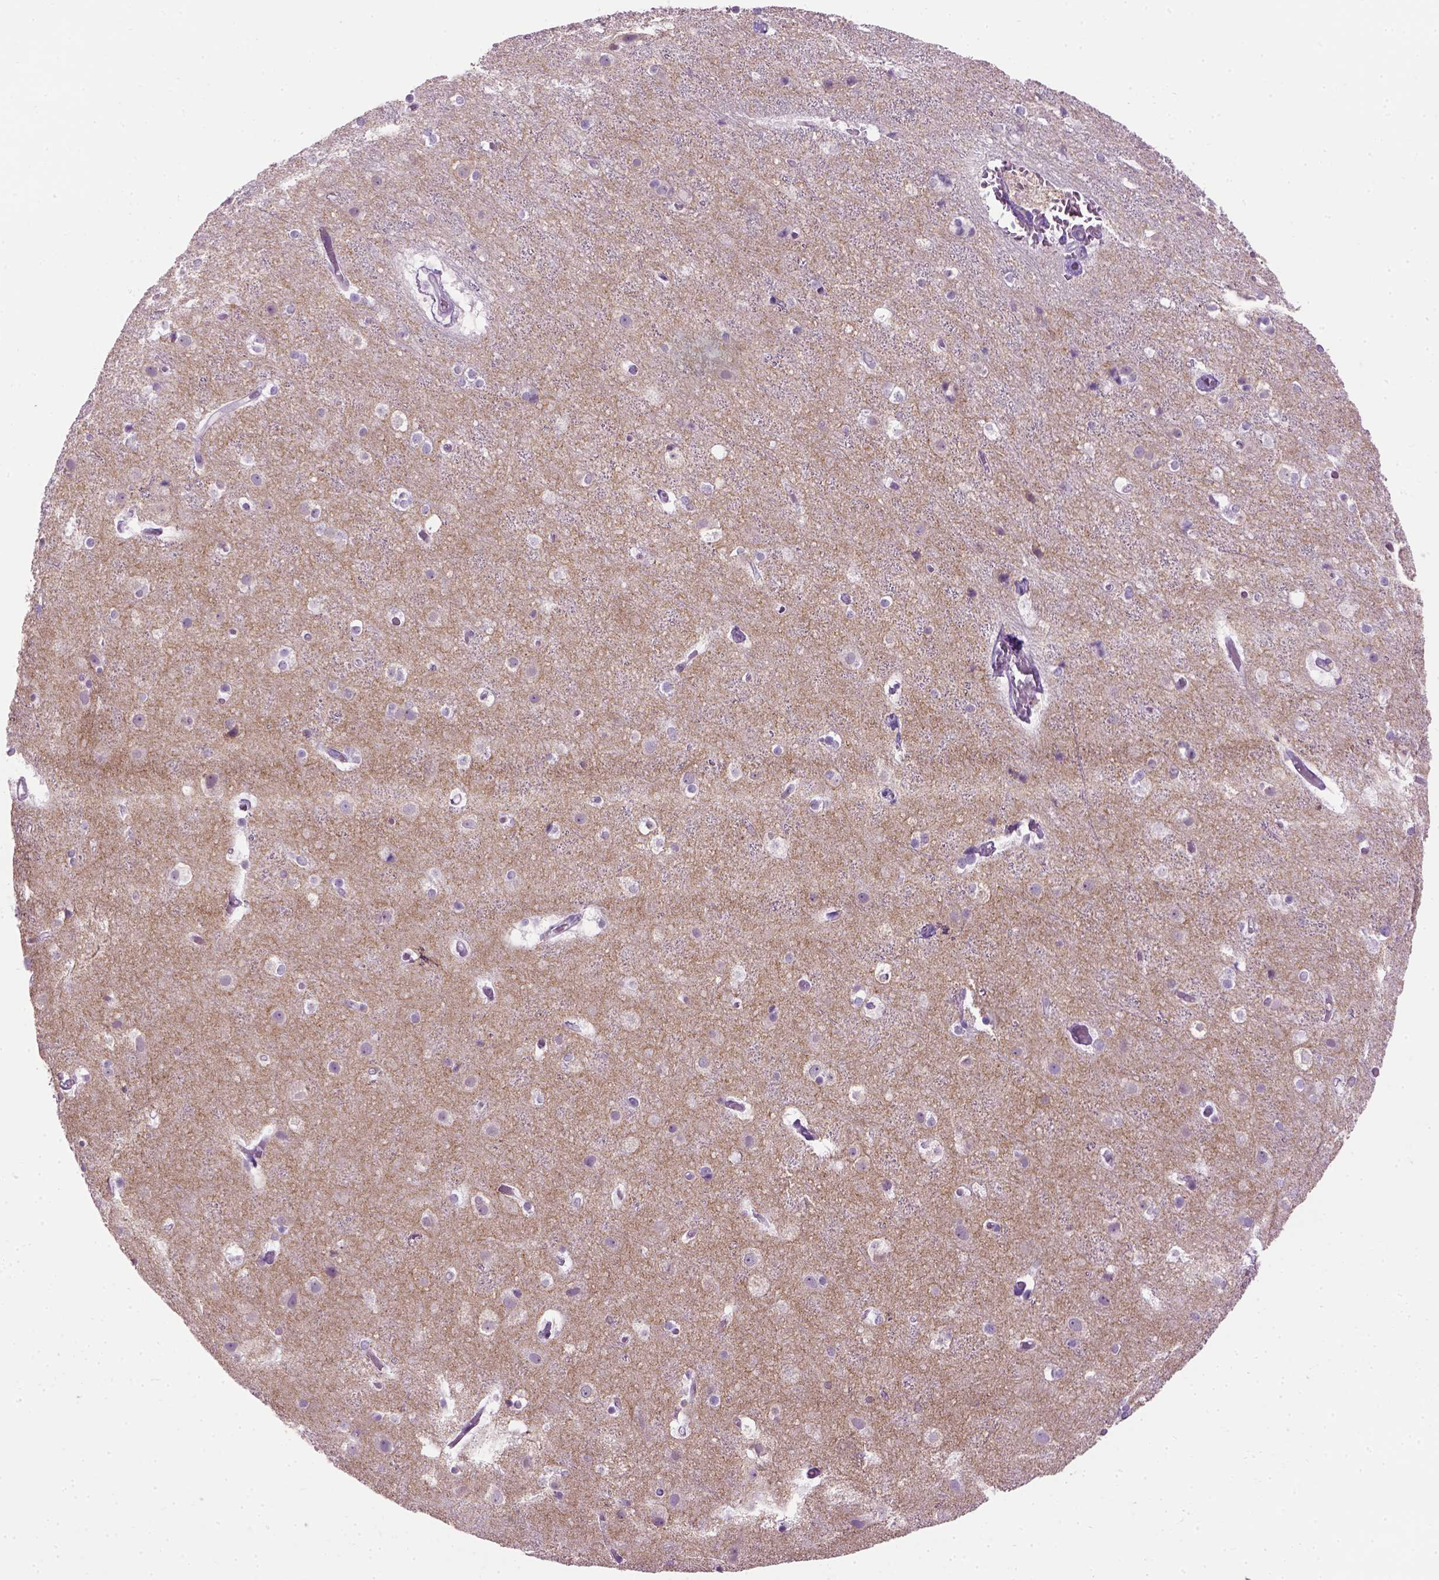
{"staining": {"intensity": "negative", "quantity": "none", "location": "none"}, "tissue": "cerebral cortex", "cell_type": "Endothelial cells", "image_type": "normal", "snomed": [{"axis": "morphology", "description": "Normal tissue, NOS"}, {"axis": "topography", "description": "Cerebral cortex"}], "caption": "This is an IHC photomicrograph of unremarkable human cerebral cortex. There is no staining in endothelial cells.", "gene": "GABRB2", "patient": {"sex": "female", "age": 52}}